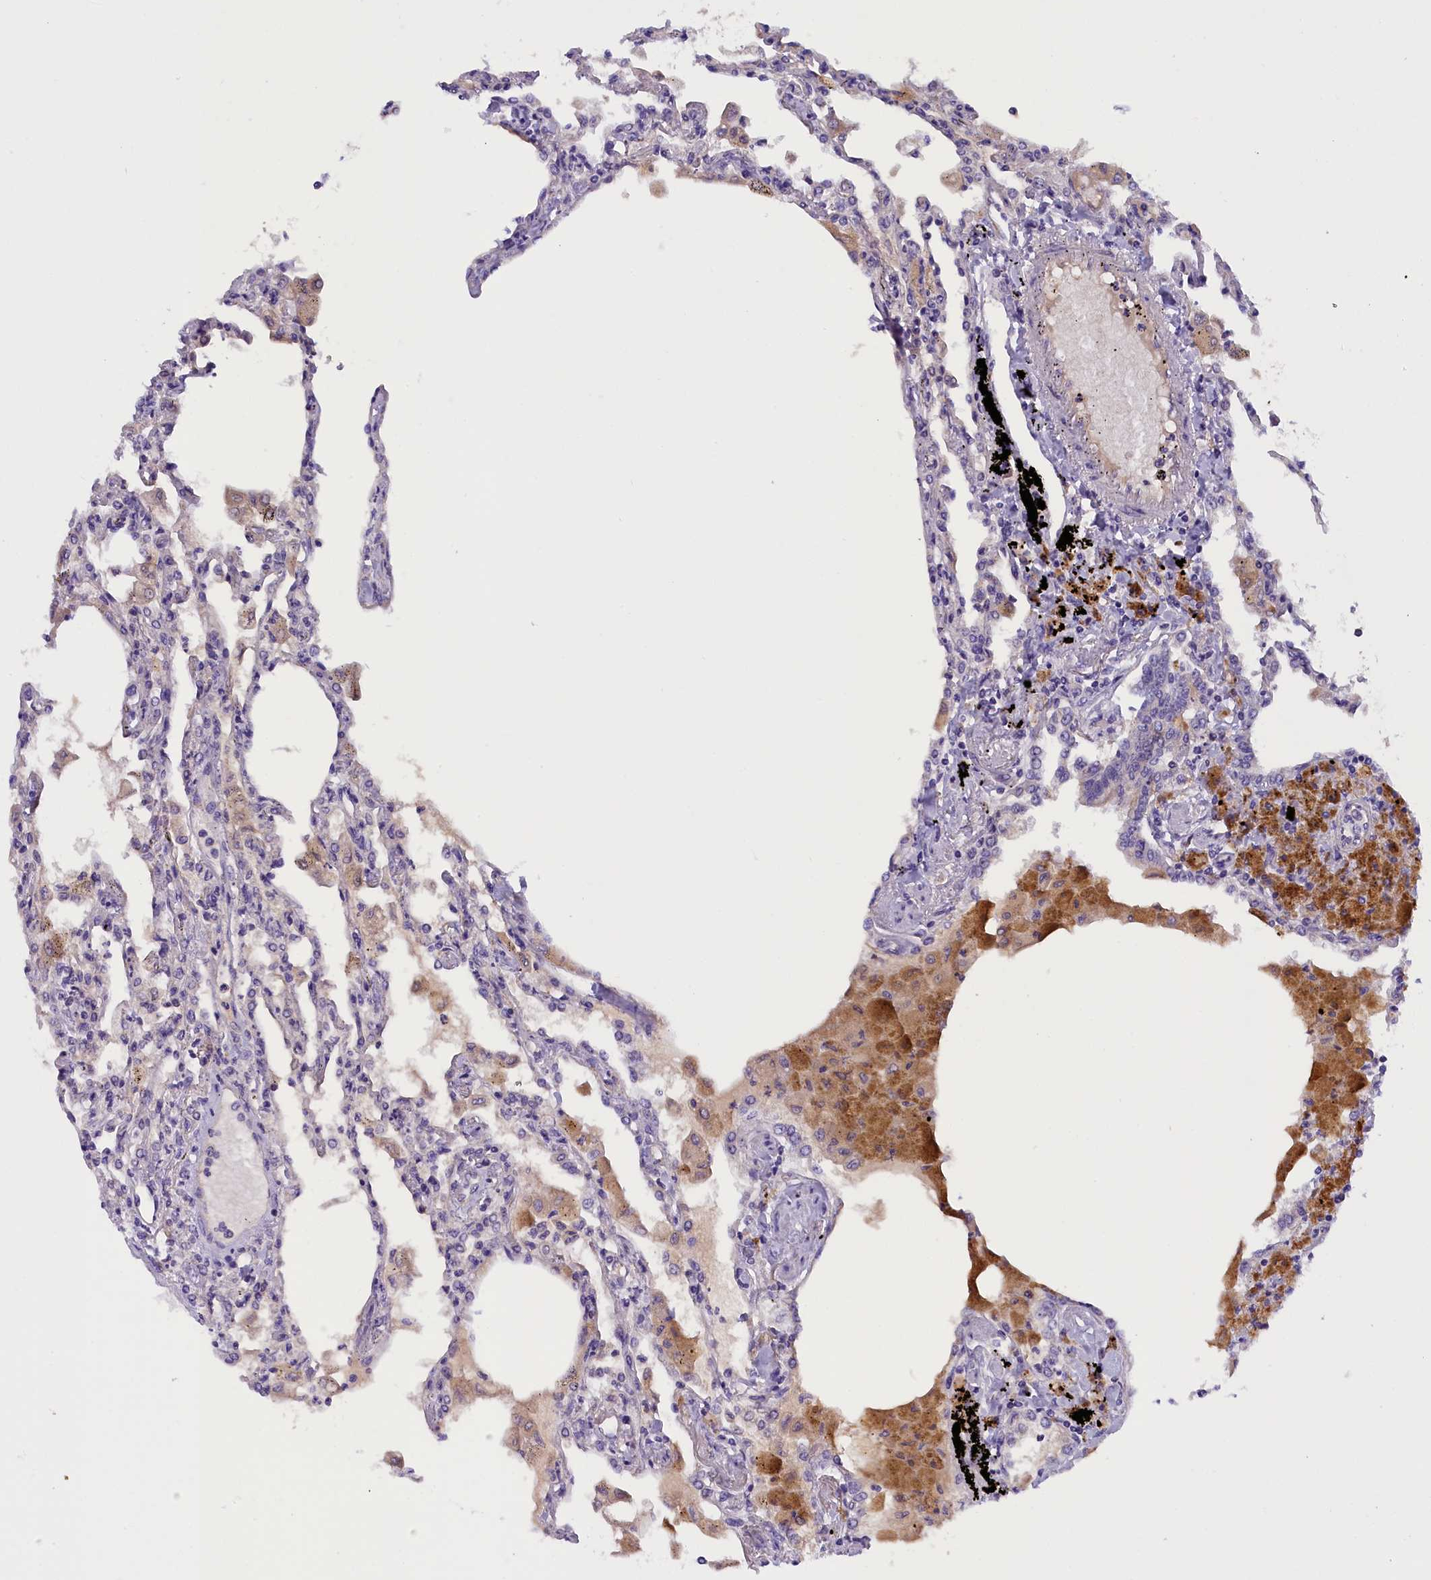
{"staining": {"intensity": "negative", "quantity": "none", "location": "none"}, "tissue": "lung", "cell_type": "Alveolar cells", "image_type": "normal", "snomed": [{"axis": "morphology", "description": "Normal tissue, NOS"}, {"axis": "topography", "description": "Bronchus"}, {"axis": "topography", "description": "Lung"}], "caption": "Alveolar cells are negative for protein expression in normal human lung. (DAB (3,3'-diaminobenzidine) IHC with hematoxylin counter stain).", "gene": "CCDC32", "patient": {"sex": "female", "age": 49}}